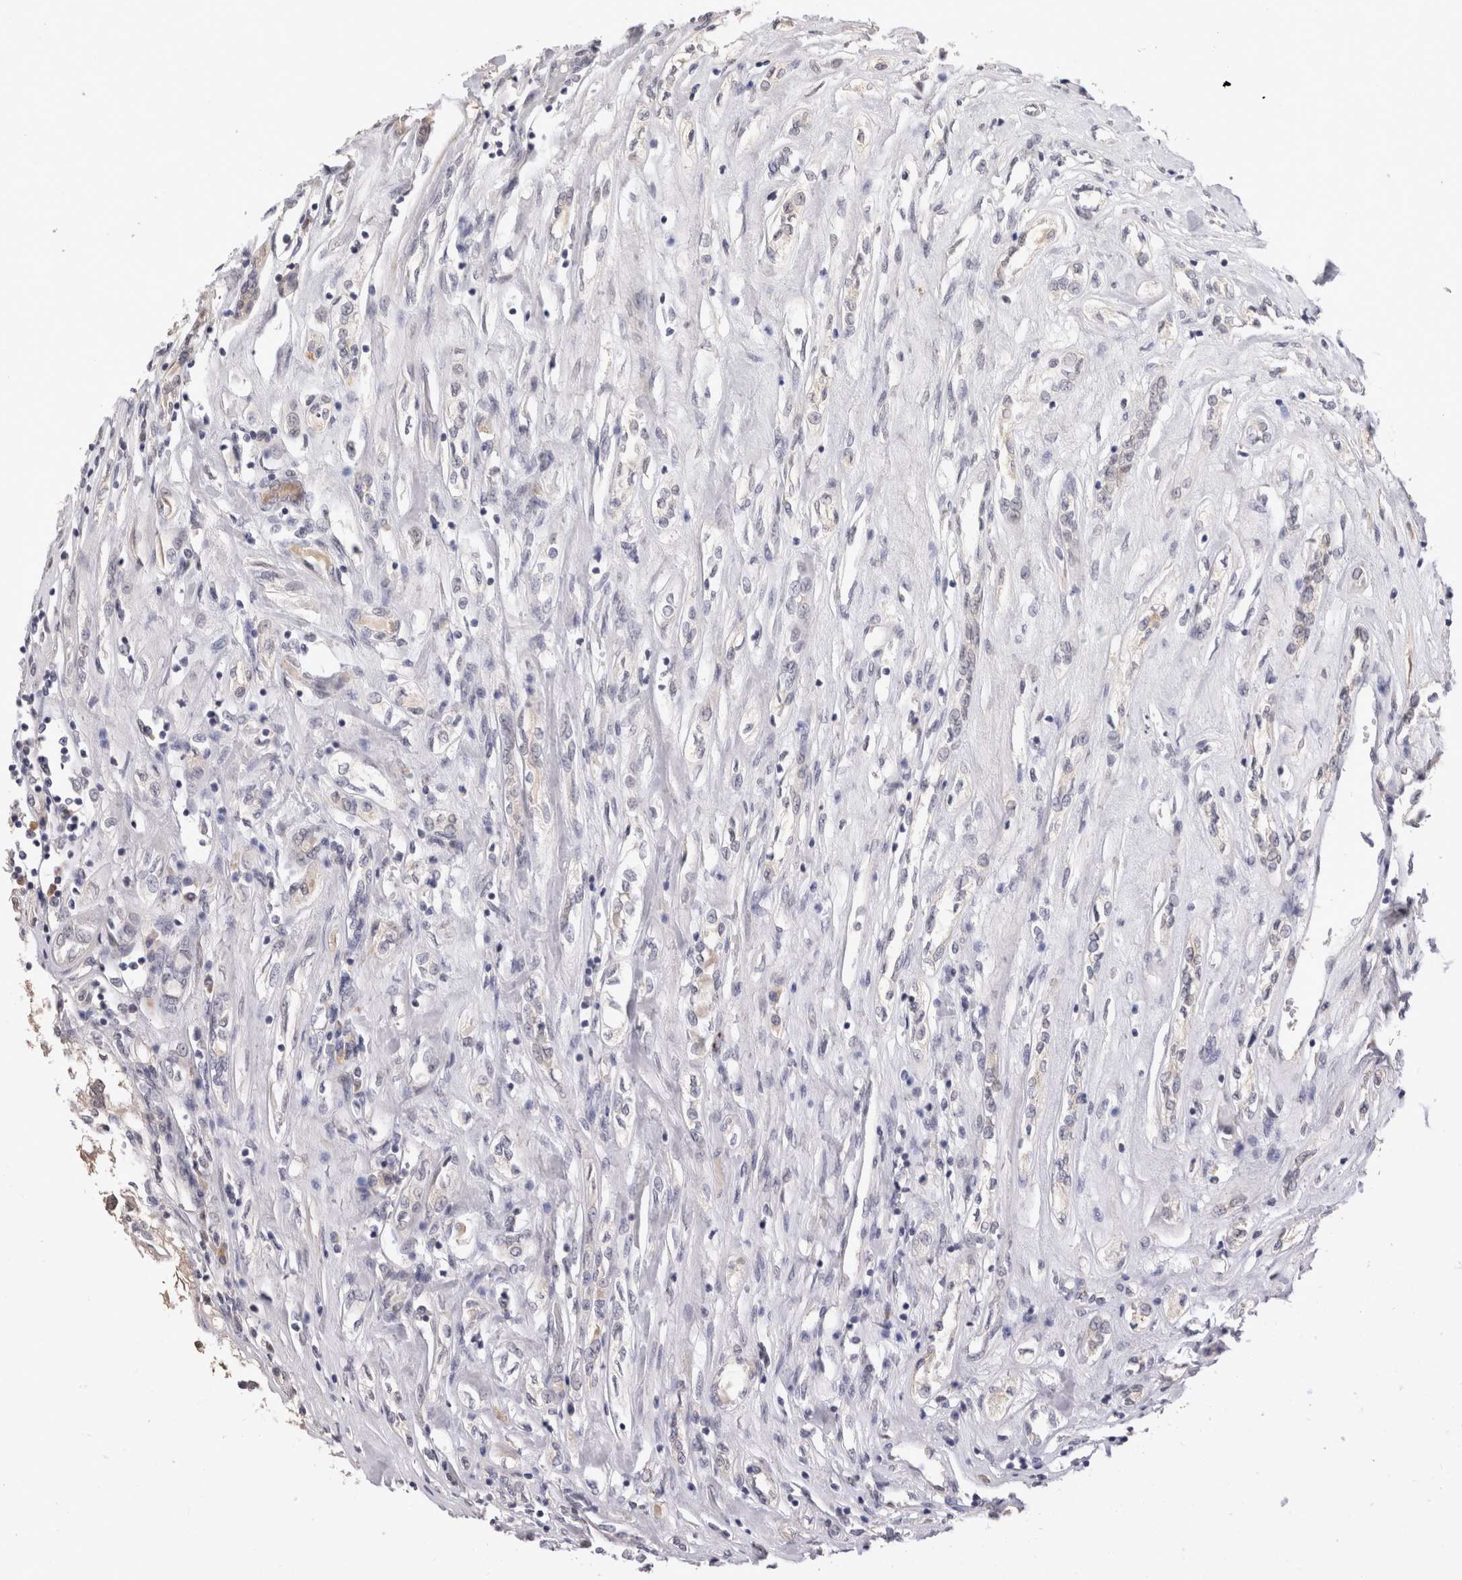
{"staining": {"intensity": "negative", "quantity": "none", "location": "none"}, "tissue": "renal cancer", "cell_type": "Tumor cells", "image_type": "cancer", "snomed": [{"axis": "morphology", "description": "Adenocarcinoma, NOS"}, {"axis": "topography", "description": "Kidney"}], "caption": "DAB (3,3'-diaminobenzidine) immunohistochemical staining of human renal cancer displays no significant expression in tumor cells.", "gene": "CRYBG1", "patient": {"sex": "female", "age": 70}}